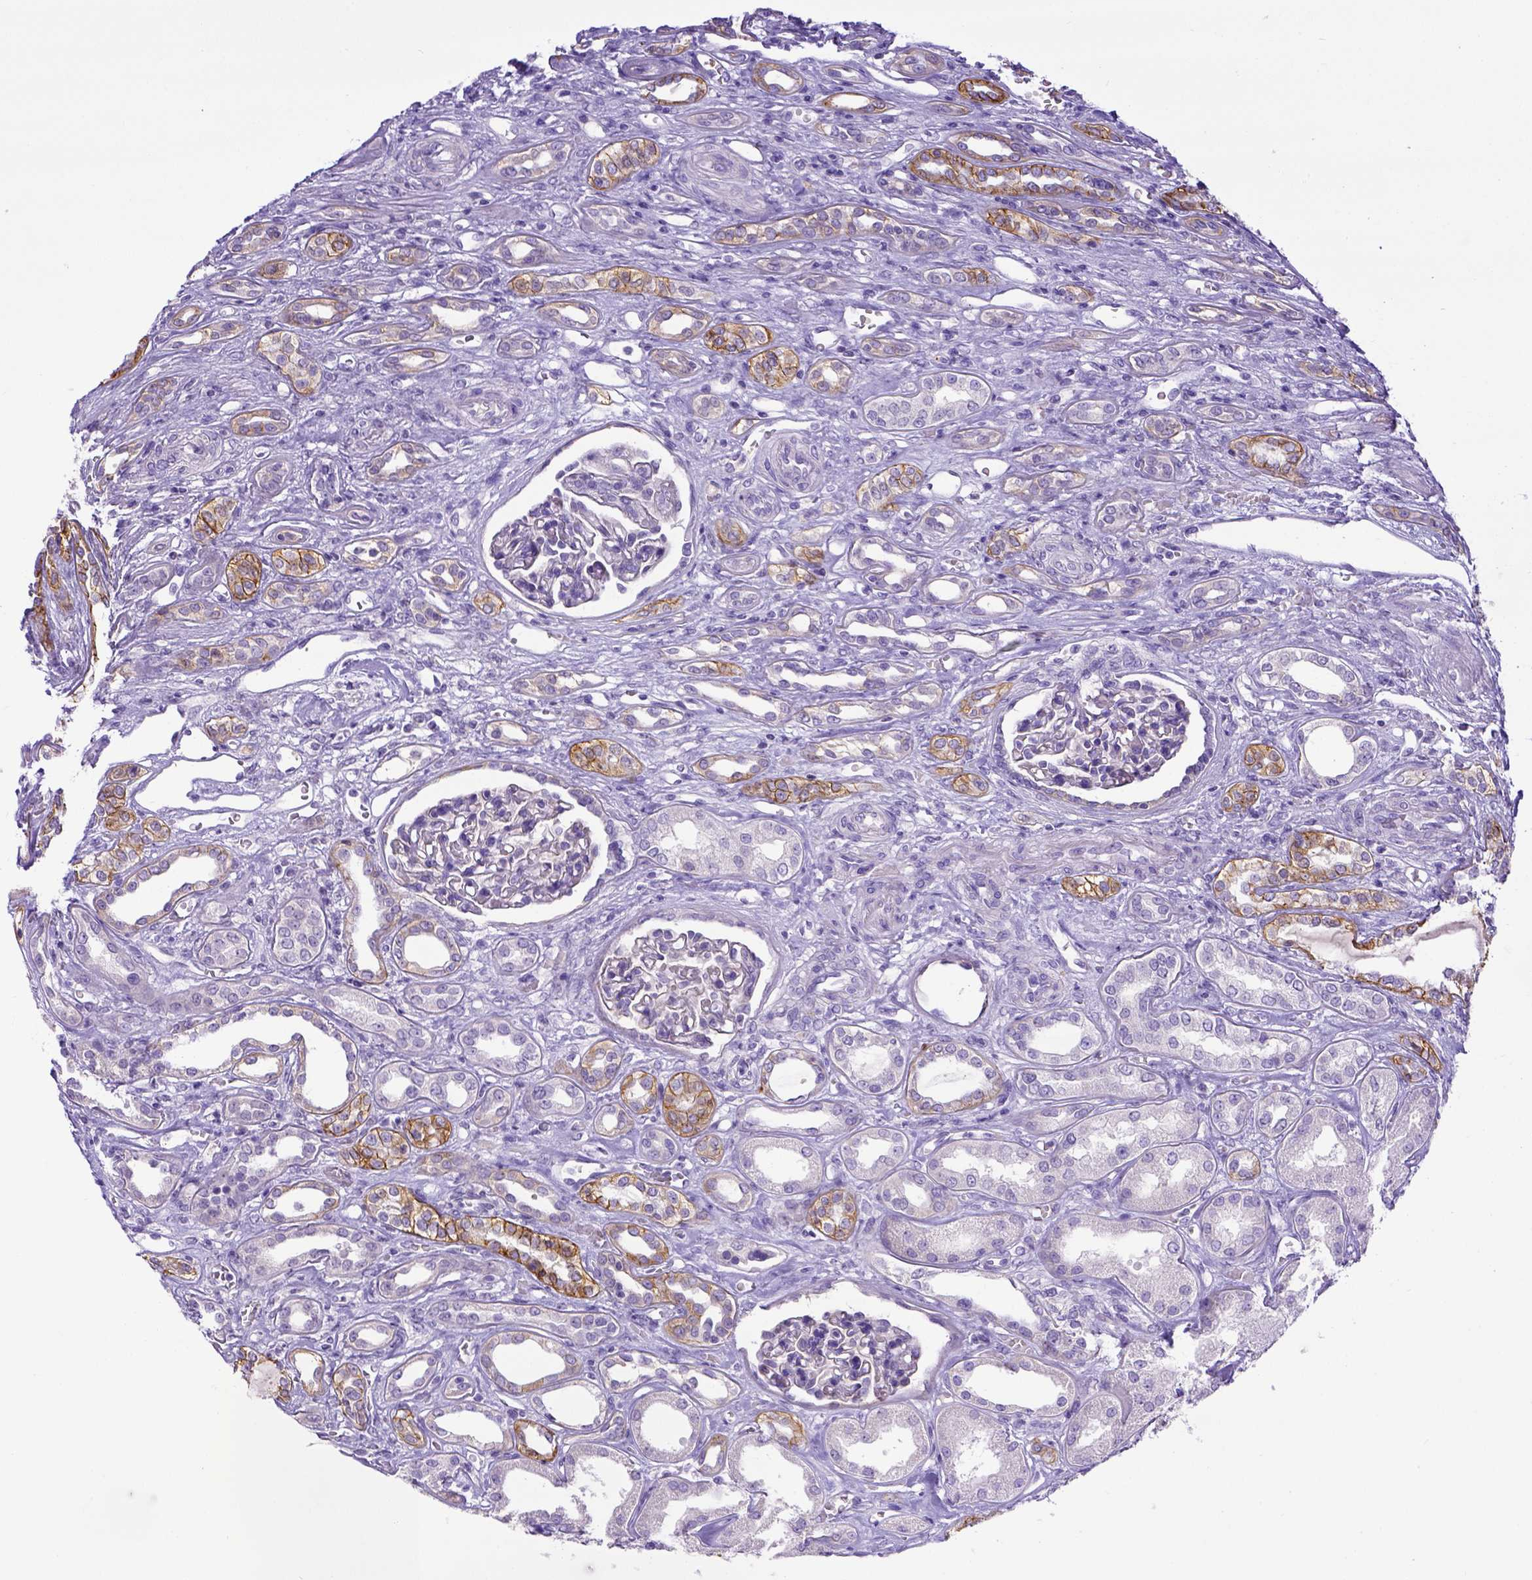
{"staining": {"intensity": "moderate", "quantity": "<25%", "location": "cytoplasmic/membranous"}, "tissue": "renal cancer", "cell_type": "Tumor cells", "image_type": "cancer", "snomed": [{"axis": "morphology", "description": "Adenocarcinoma, NOS"}, {"axis": "topography", "description": "Kidney"}], "caption": "The histopathology image demonstrates immunohistochemical staining of renal cancer (adenocarcinoma). There is moderate cytoplasmic/membranous positivity is appreciated in approximately <25% of tumor cells.", "gene": "BTN1A1", "patient": {"sex": "male", "age": 63}}